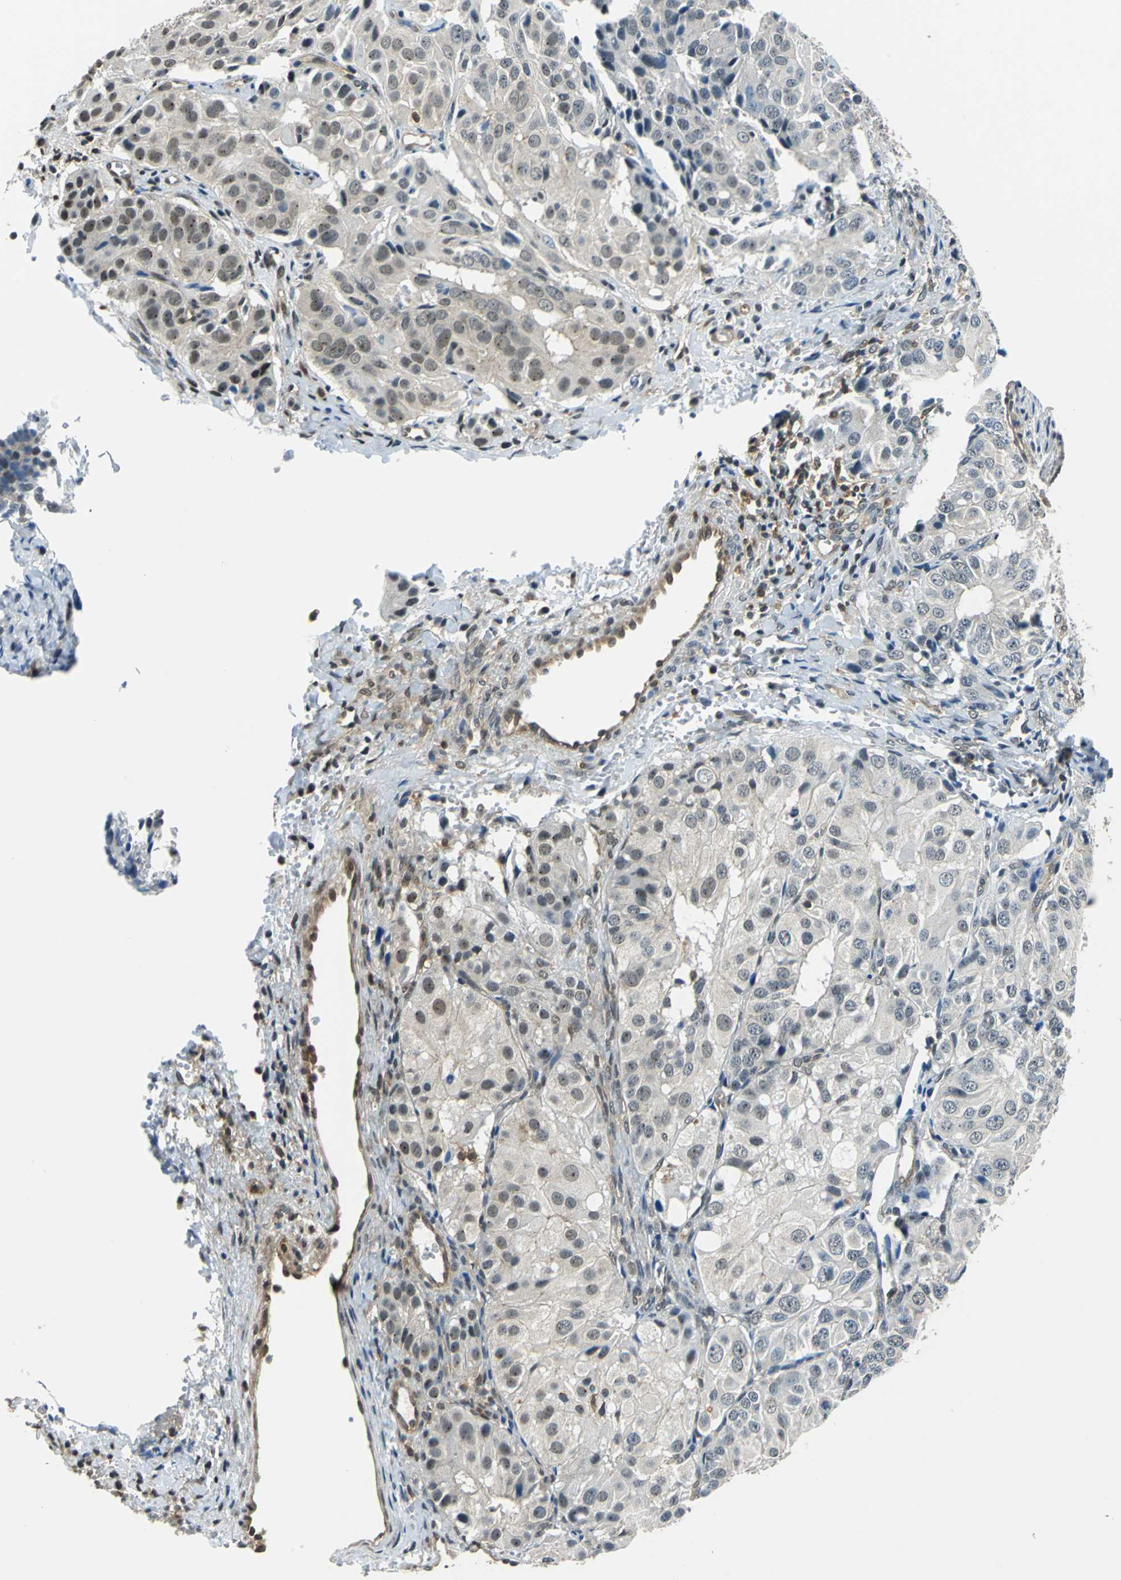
{"staining": {"intensity": "weak", "quantity": "25%-75%", "location": "nuclear"}, "tissue": "ovarian cancer", "cell_type": "Tumor cells", "image_type": "cancer", "snomed": [{"axis": "morphology", "description": "Carcinoma, endometroid"}, {"axis": "topography", "description": "Ovary"}], "caption": "Approximately 25%-75% of tumor cells in human ovarian cancer (endometroid carcinoma) display weak nuclear protein staining as visualized by brown immunohistochemical staining.", "gene": "ARPC3", "patient": {"sex": "female", "age": 51}}